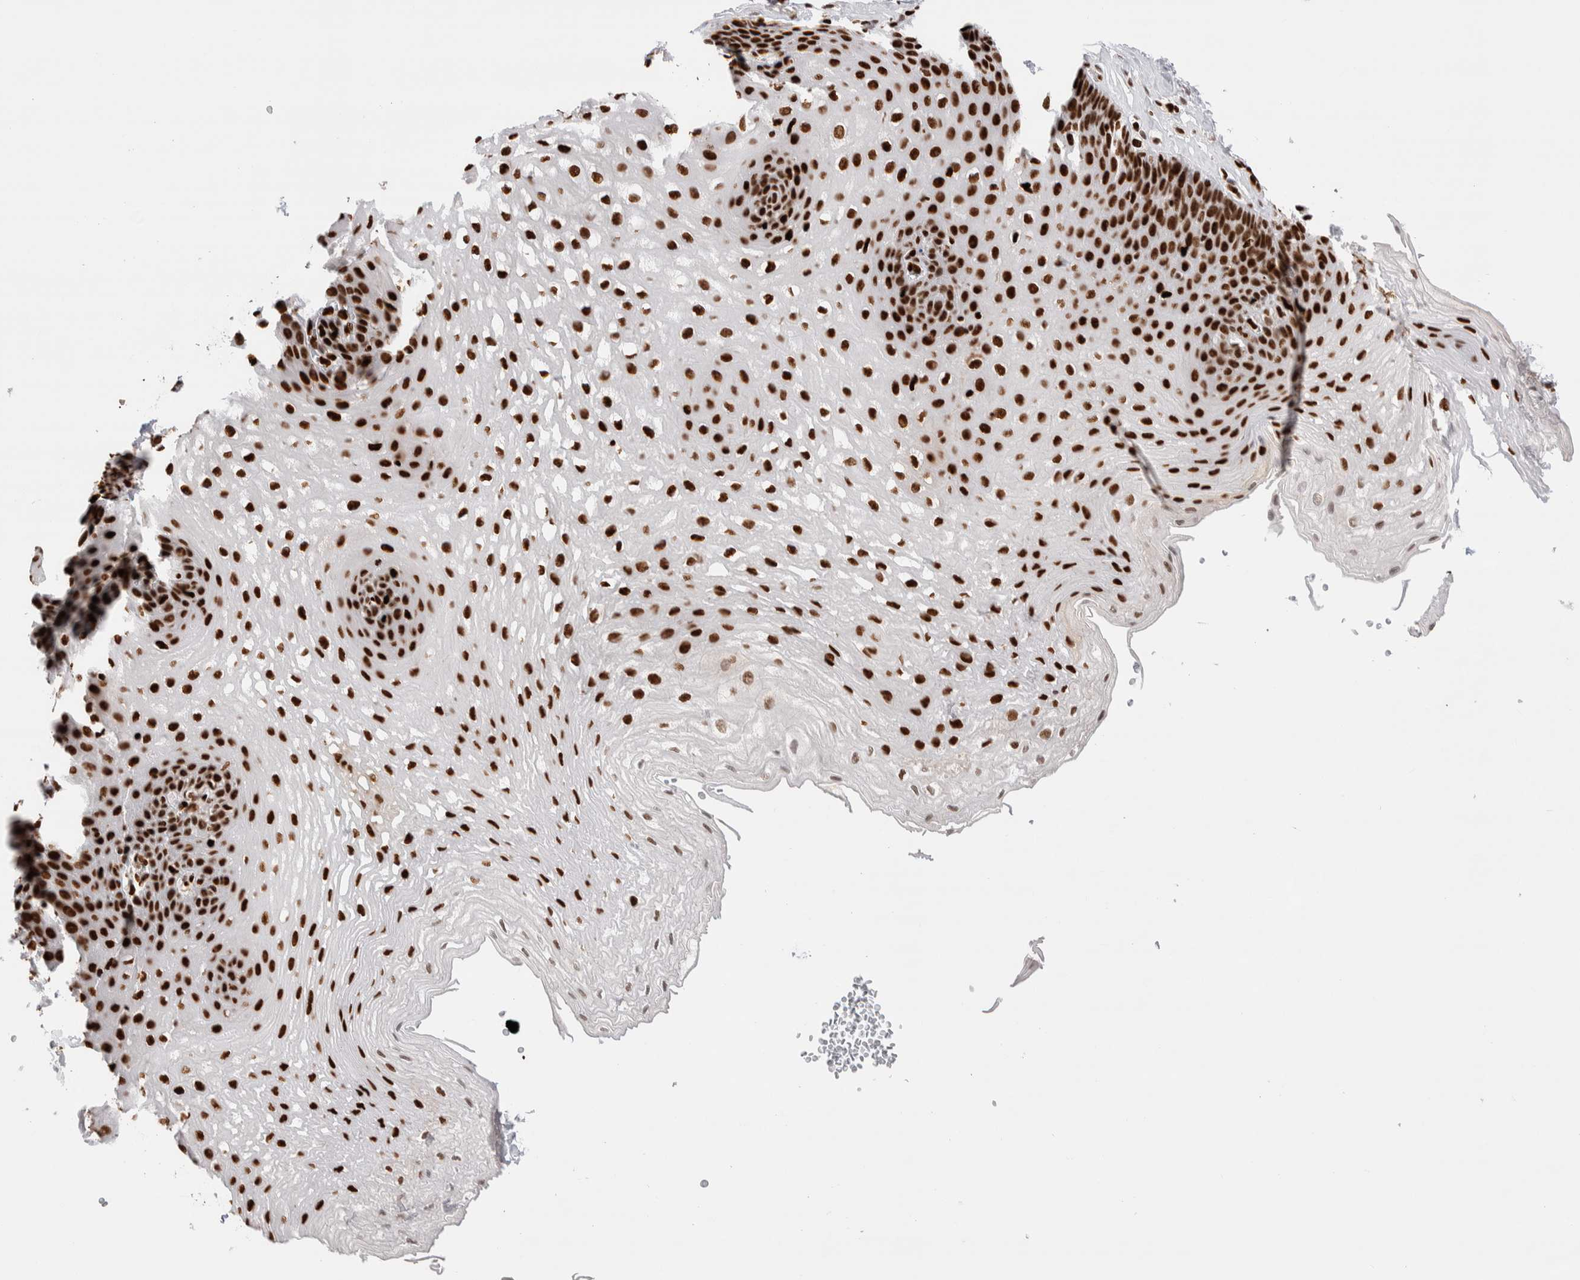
{"staining": {"intensity": "strong", "quantity": ">75%", "location": "nuclear"}, "tissue": "esophagus", "cell_type": "Squamous epithelial cells", "image_type": "normal", "snomed": [{"axis": "morphology", "description": "Normal tissue, NOS"}, {"axis": "topography", "description": "Esophagus"}], "caption": "Immunohistochemistry (IHC) of normal esophagus exhibits high levels of strong nuclear positivity in about >75% of squamous epithelial cells. The staining was performed using DAB (3,3'-diaminobenzidine) to visualize the protein expression in brown, while the nuclei were stained in blue with hematoxylin (Magnification: 20x).", "gene": "C17orf49", "patient": {"sex": "female", "age": 66}}